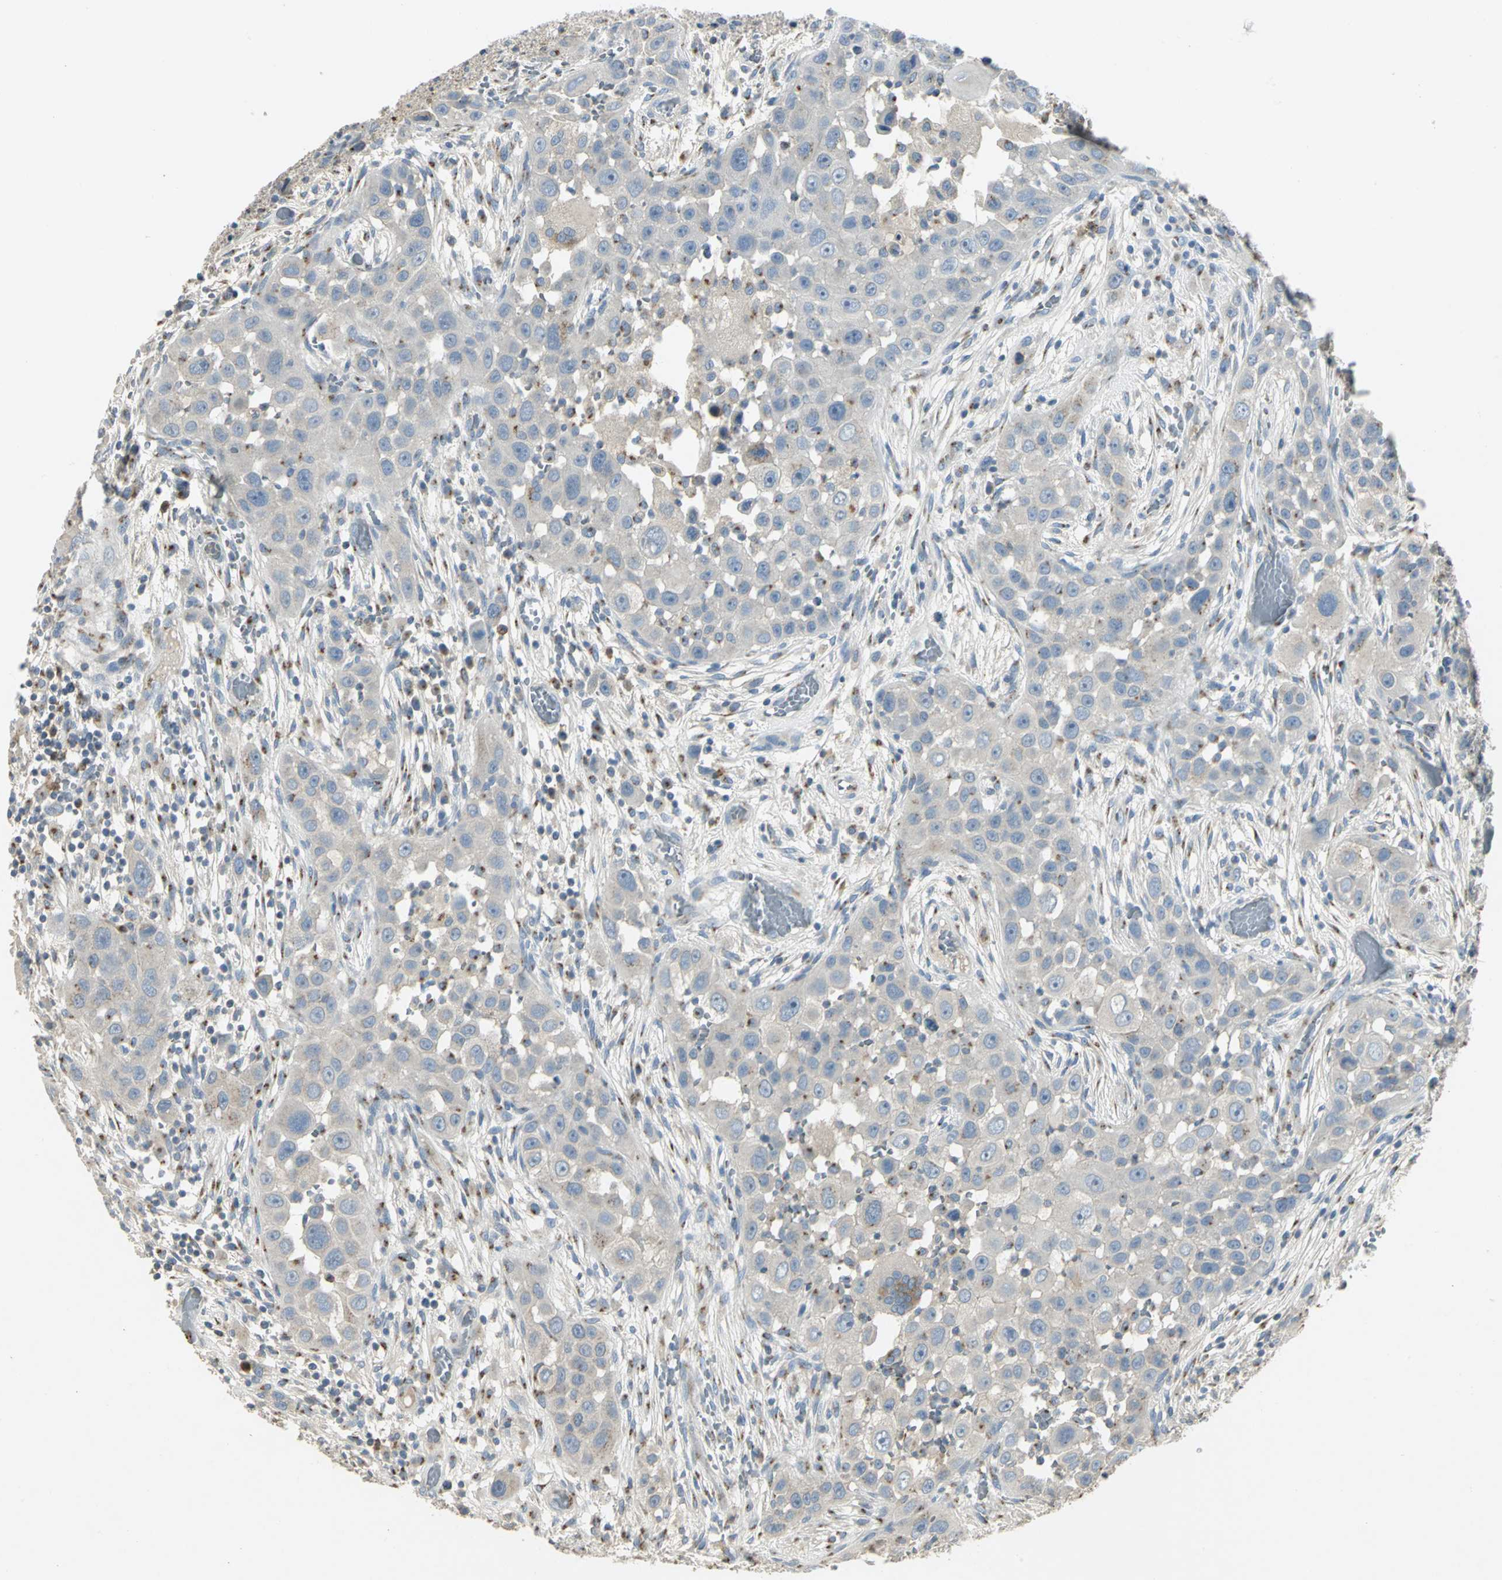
{"staining": {"intensity": "moderate", "quantity": "<25%", "location": "cytoplasmic/membranous"}, "tissue": "head and neck cancer", "cell_type": "Tumor cells", "image_type": "cancer", "snomed": [{"axis": "morphology", "description": "Carcinoma, NOS"}, {"axis": "topography", "description": "Head-Neck"}], "caption": "Human head and neck cancer stained with a brown dye reveals moderate cytoplasmic/membranous positive staining in approximately <25% of tumor cells.", "gene": "TM9SF2", "patient": {"sex": "male", "age": 87}}